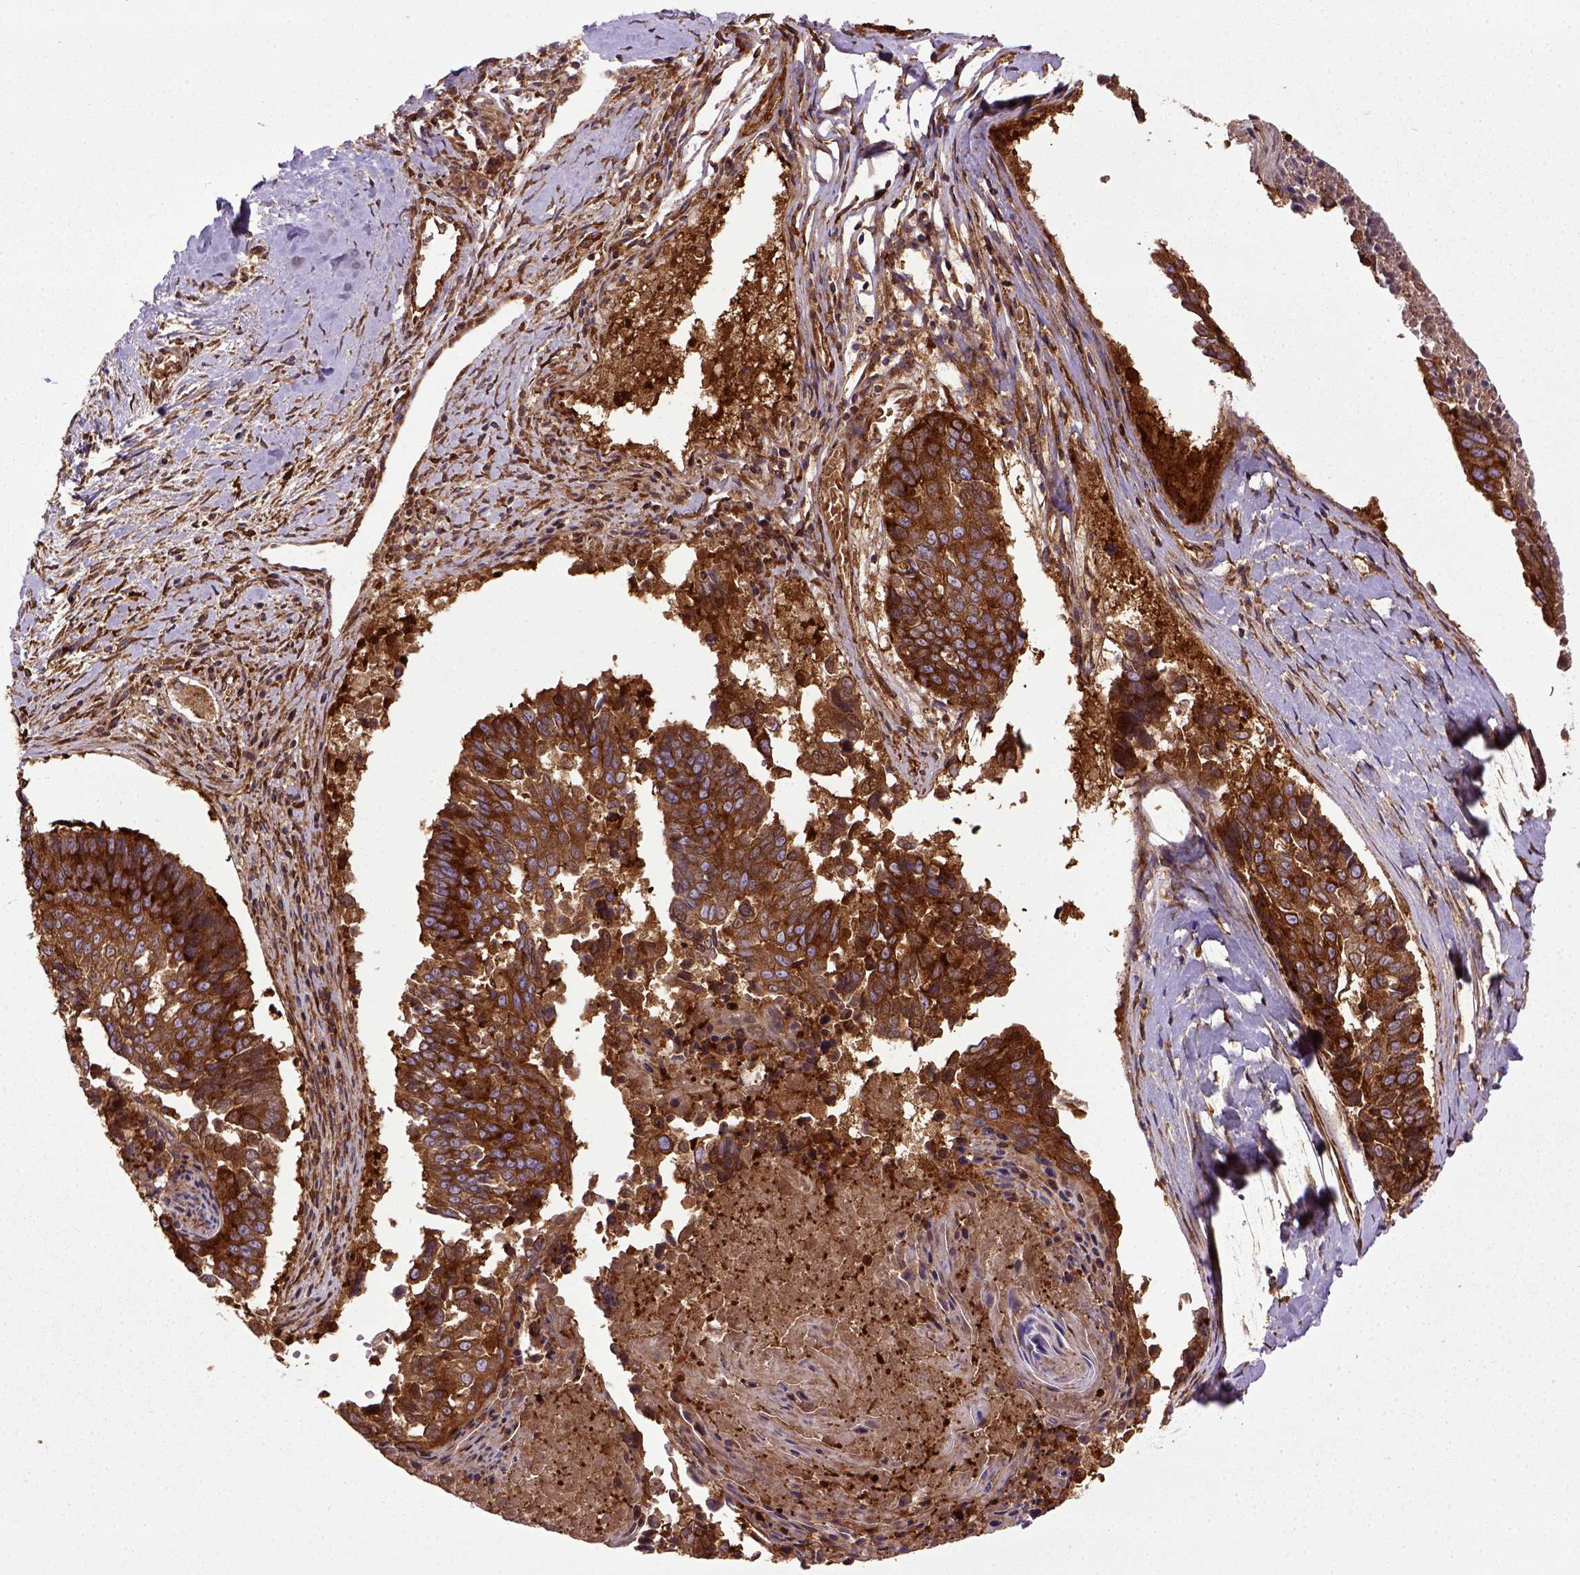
{"staining": {"intensity": "strong", "quantity": ">75%", "location": "cytoplasmic/membranous"}, "tissue": "lung cancer", "cell_type": "Tumor cells", "image_type": "cancer", "snomed": [{"axis": "morphology", "description": "Squamous cell carcinoma, NOS"}, {"axis": "topography", "description": "Lung"}], "caption": "IHC of human lung cancer exhibits high levels of strong cytoplasmic/membranous positivity in about >75% of tumor cells.", "gene": "CAPRIN1", "patient": {"sex": "male", "age": 73}}